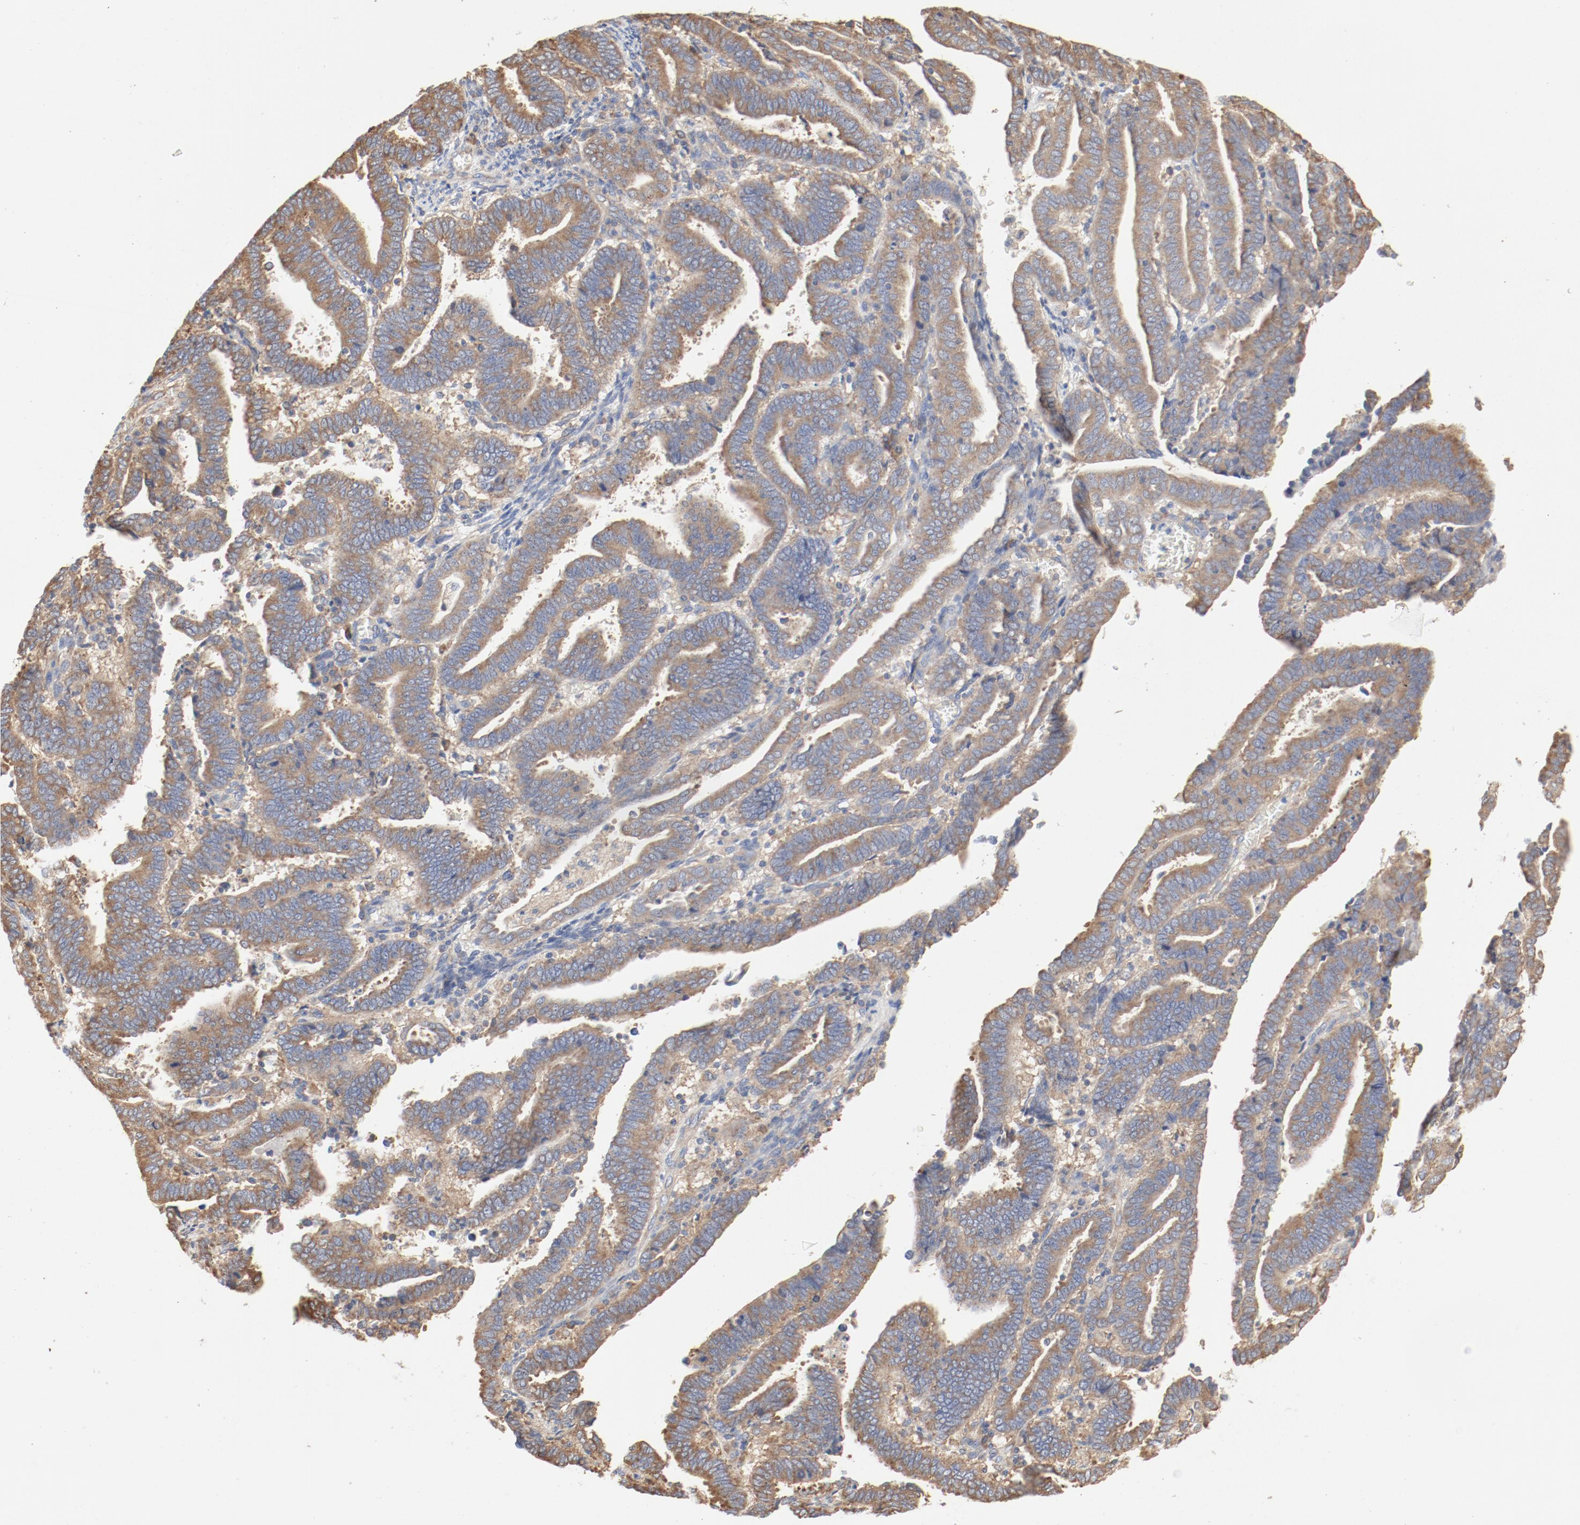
{"staining": {"intensity": "moderate", "quantity": ">75%", "location": "cytoplasmic/membranous"}, "tissue": "endometrial cancer", "cell_type": "Tumor cells", "image_type": "cancer", "snomed": [{"axis": "morphology", "description": "Adenocarcinoma, NOS"}, {"axis": "topography", "description": "Uterus"}], "caption": "High-power microscopy captured an IHC histopathology image of endometrial cancer, revealing moderate cytoplasmic/membranous expression in about >75% of tumor cells.", "gene": "RPS6", "patient": {"sex": "female", "age": 83}}